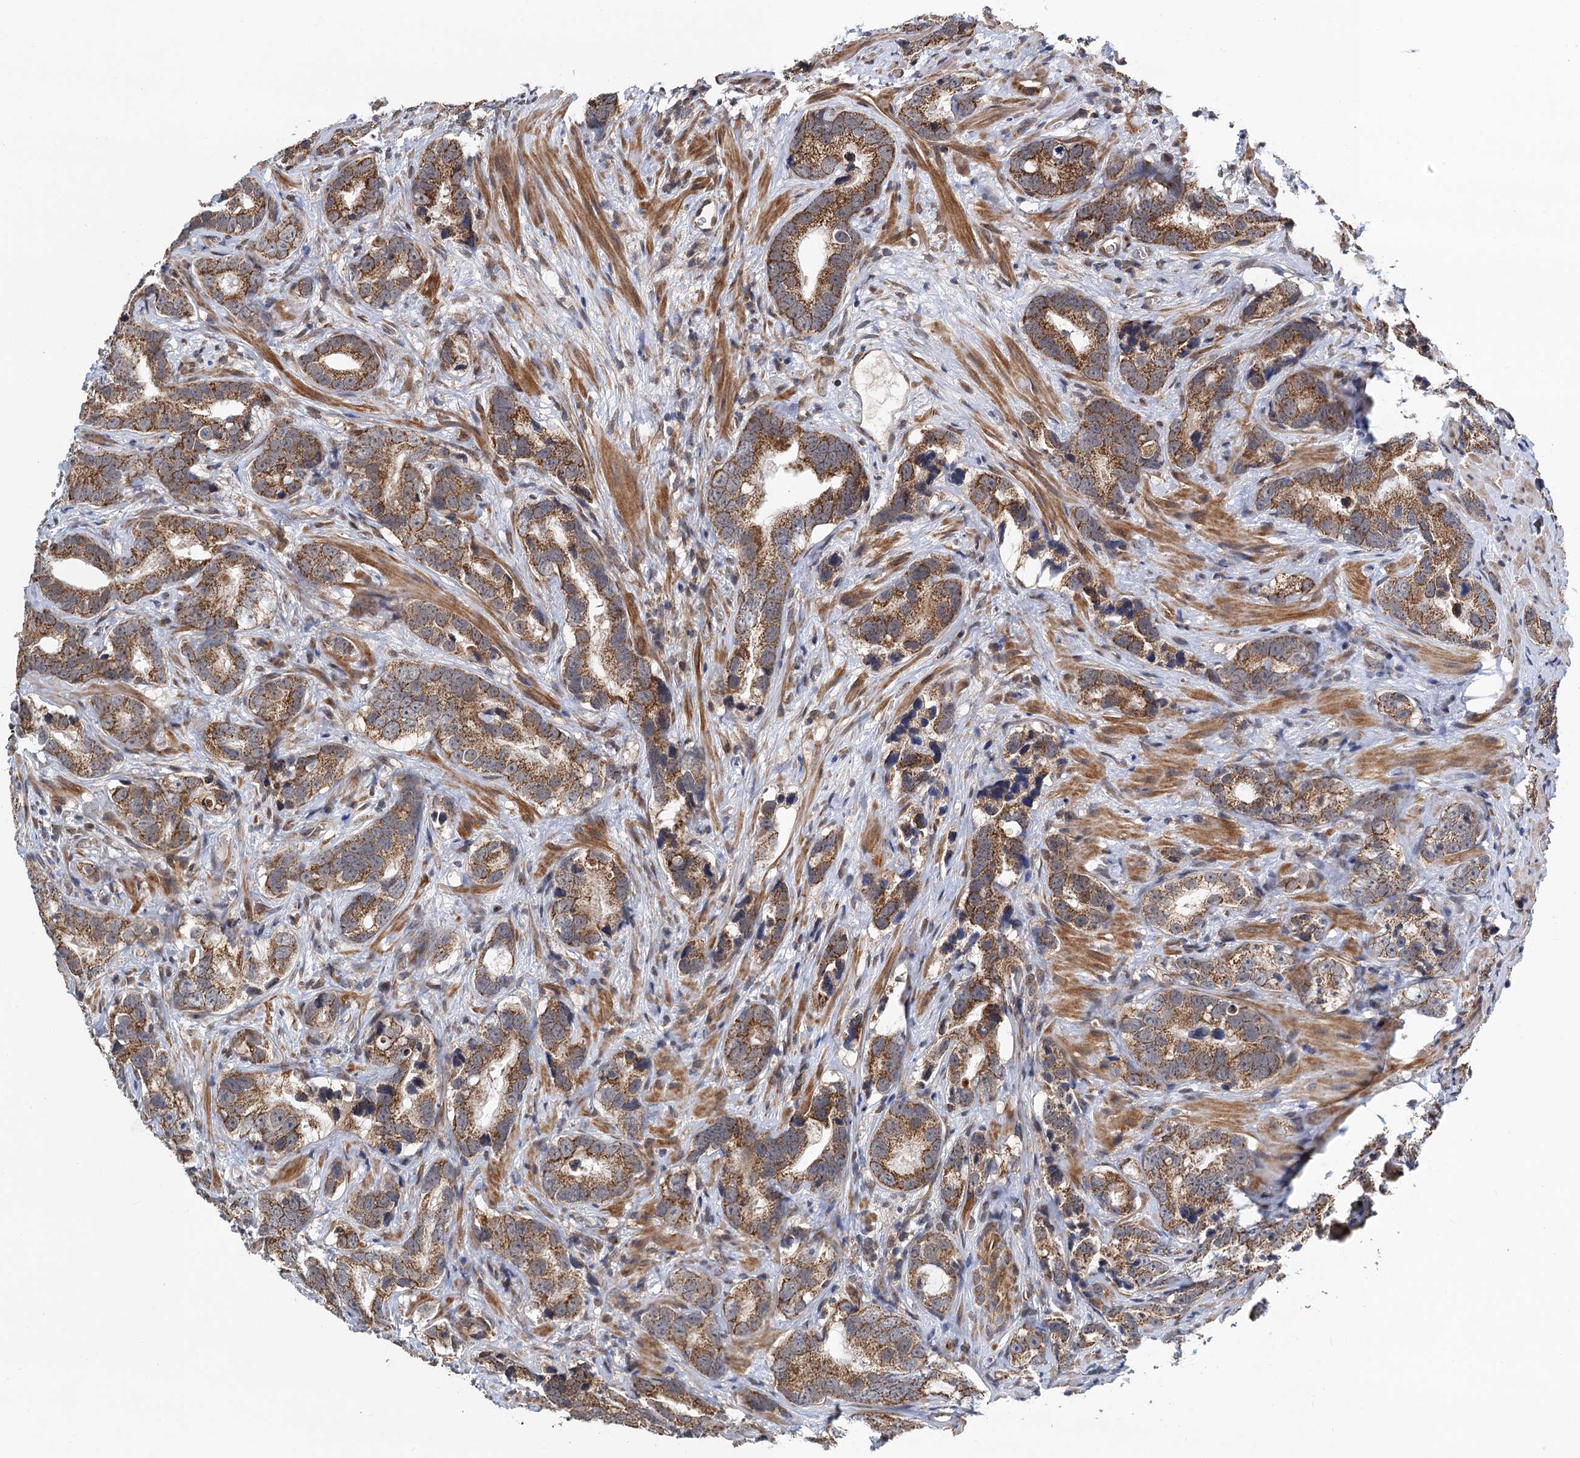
{"staining": {"intensity": "moderate", "quantity": ">75%", "location": "cytoplasmic/membranous"}, "tissue": "prostate cancer", "cell_type": "Tumor cells", "image_type": "cancer", "snomed": [{"axis": "morphology", "description": "Adenocarcinoma, High grade"}, {"axis": "topography", "description": "Prostate"}], "caption": "Moderate cytoplasmic/membranous staining for a protein is seen in approximately >75% of tumor cells of prostate cancer using IHC.", "gene": "CMPK2", "patient": {"sex": "male", "age": 62}}